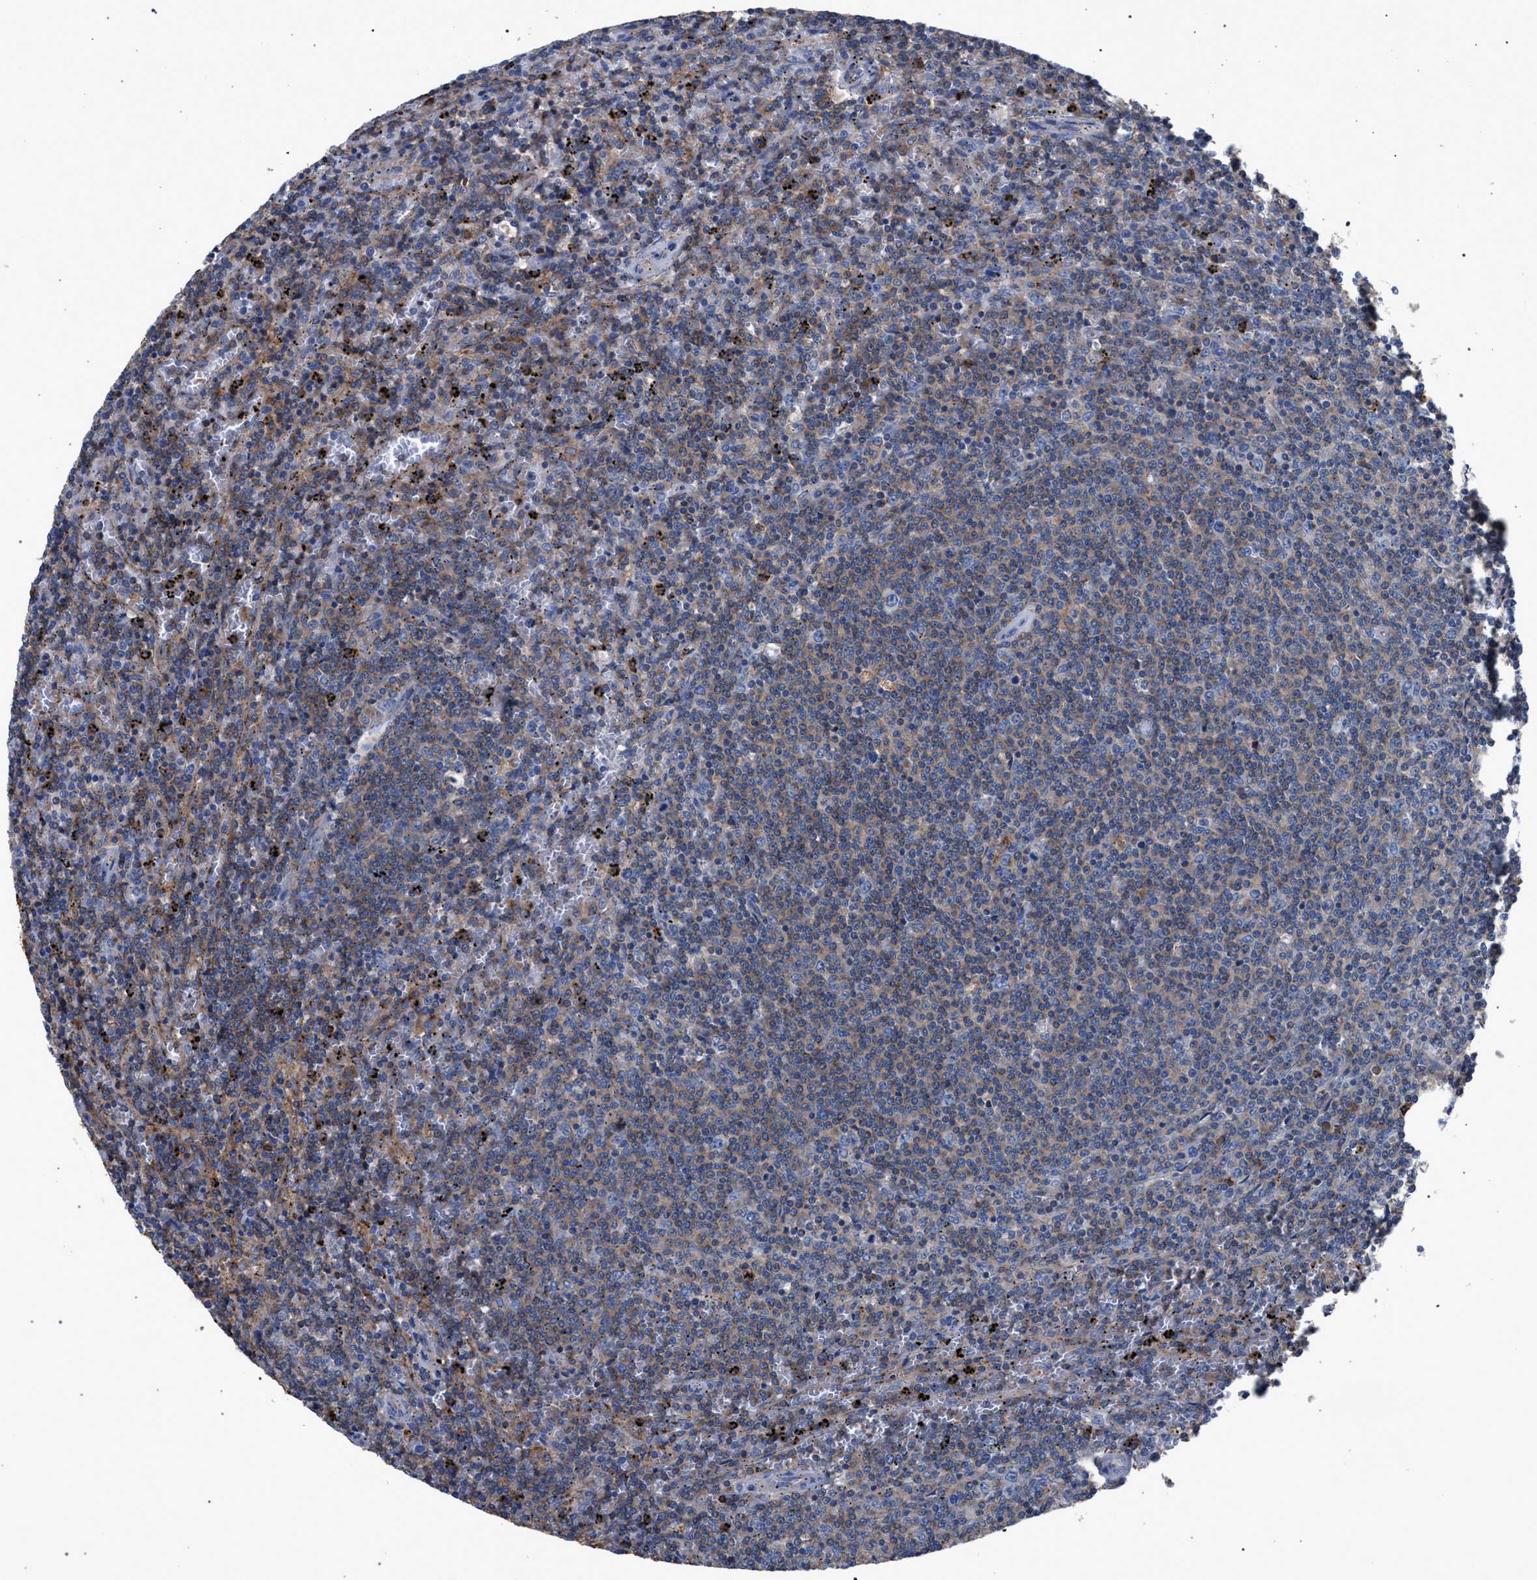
{"staining": {"intensity": "weak", "quantity": ">75%", "location": "cytoplasmic/membranous"}, "tissue": "lymphoma", "cell_type": "Tumor cells", "image_type": "cancer", "snomed": [{"axis": "morphology", "description": "Malignant lymphoma, non-Hodgkin's type, Low grade"}, {"axis": "topography", "description": "Spleen"}], "caption": "This micrograph exhibits lymphoma stained with IHC to label a protein in brown. The cytoplasmic/membranous of tumor cells show weak positivity for the protein. Nuclei are counter-stained blue.", "gene": "ATP6V0A1", "patient": {"sex": "female", "age": 50}}